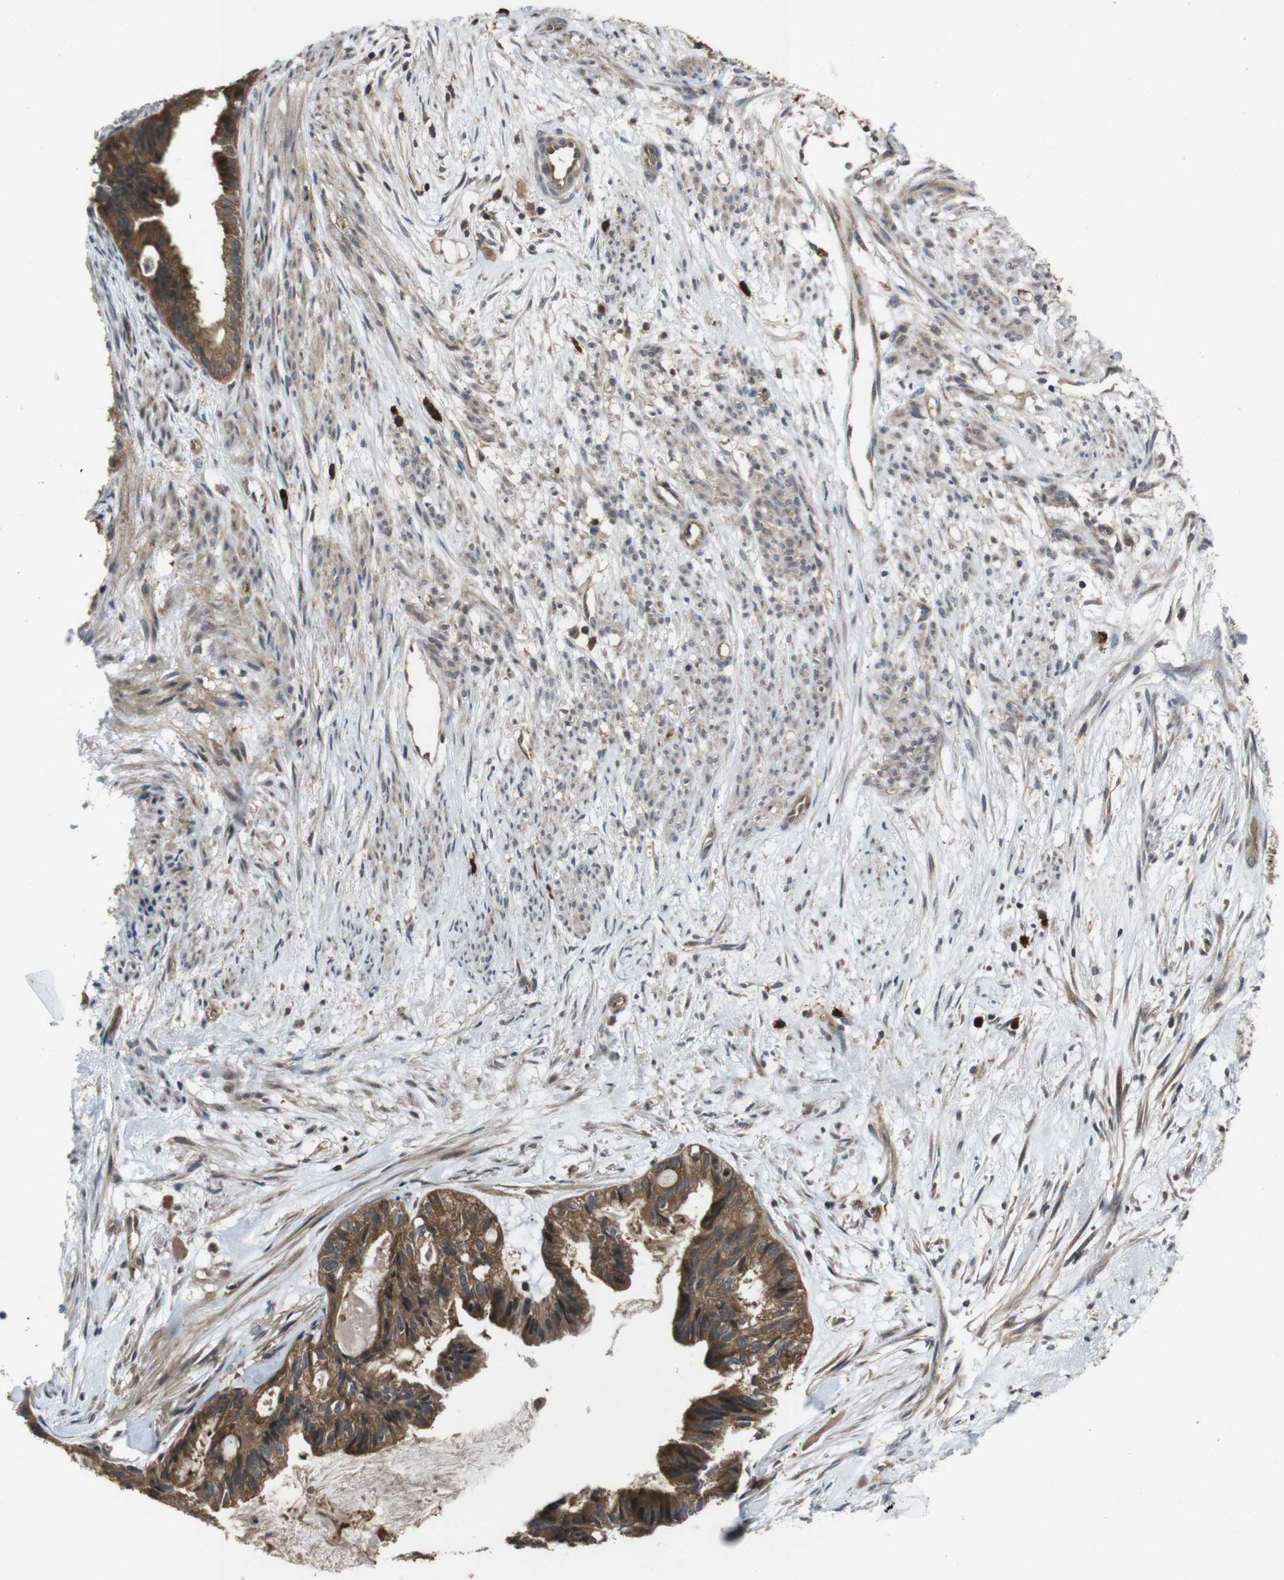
{"staining": {"intensity": "strong", "quantity": ">75%", "location": "cytoplasmic/membranous"}, "tissue": "cervical cancer", "cell_type": "Tumor cells", "image_type": "cancer", "snomed": [{"axis": "morphology", "description": "Normal tissue, NOS"}, {"axis": "morphology", "description": "Adenocarcinoma, NOS"}, {"axis": "topography", "description": "Cervix"}, {"axis": "topography", "description": "Endometrium"}], "caption": "The image shows immunohistochemical staining of cervical cancer. There is strong cytoplasmic/membranous positivity is identified in approximately >75% of tumor cells. The protein of interest is shown in brown color, while the nuclei are stained blue.", "gene": "SLC22A23", "patient": {"sex": "female", "age": 86}}